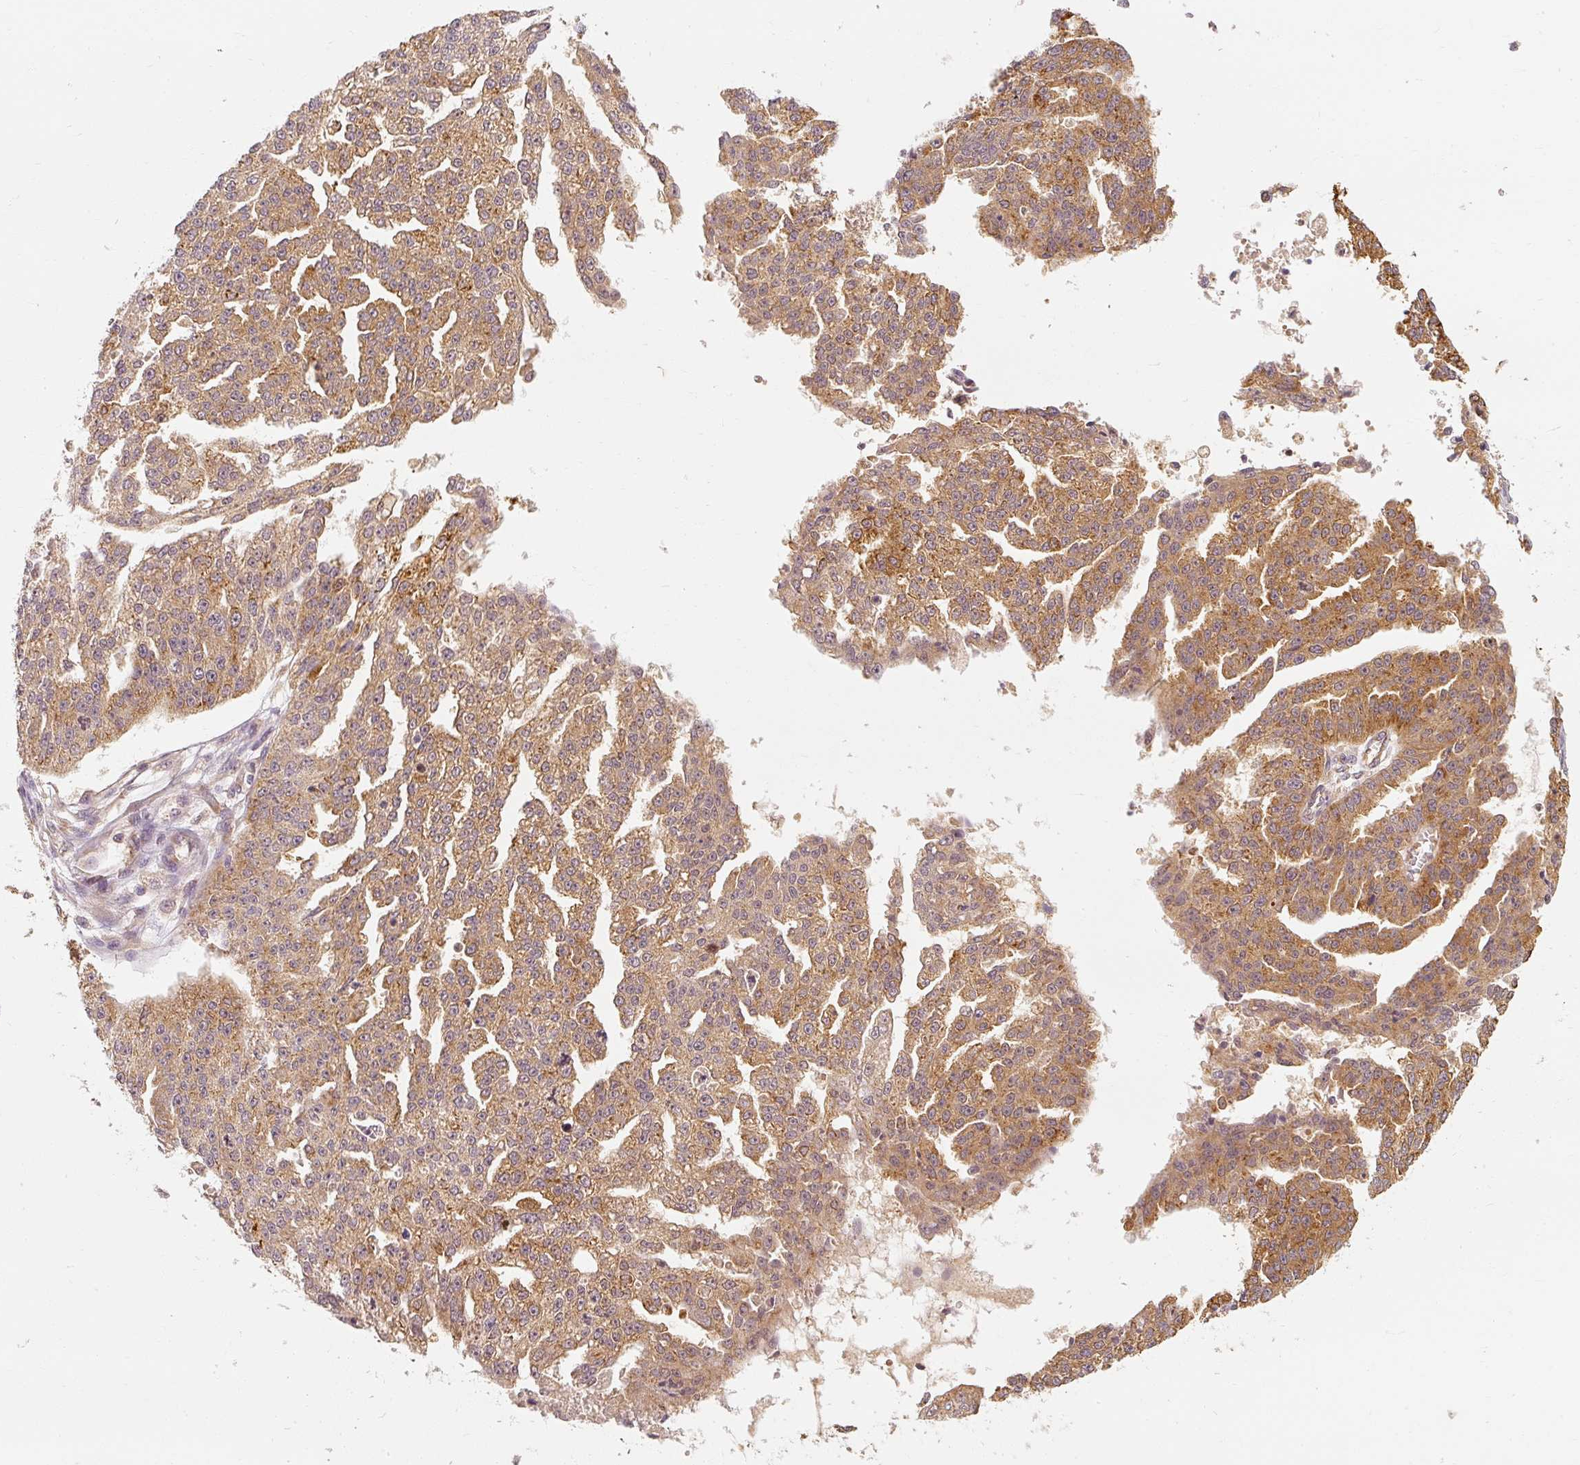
{"staining": {"intensity": "moderate", "quantity": ">75%", "location": "cytoplasmic/membranous"}, "tissue": "ovarian cancer", "cell_type": "Tumor cells", "image_type": "cancer", "snomed": [{"axis": "morphology", "description": "Cystadenocarcinoma, serous, NOS"}, {"axis": "topography", "description": "Ovary"}], "caption": "A medium amount of moderate cytoplasmic/membranous positivity is present in about >75% of tumor cells in ovarian cancer tissue. The staining is performed using DAB (3,3'-diaminobenzidine) brown chromogen to label protein expression. The nuclei are counter-stained blue using hematoxylin.", "gene": "EEF1A2", "patient": {"sex": "female", "age": 58}}